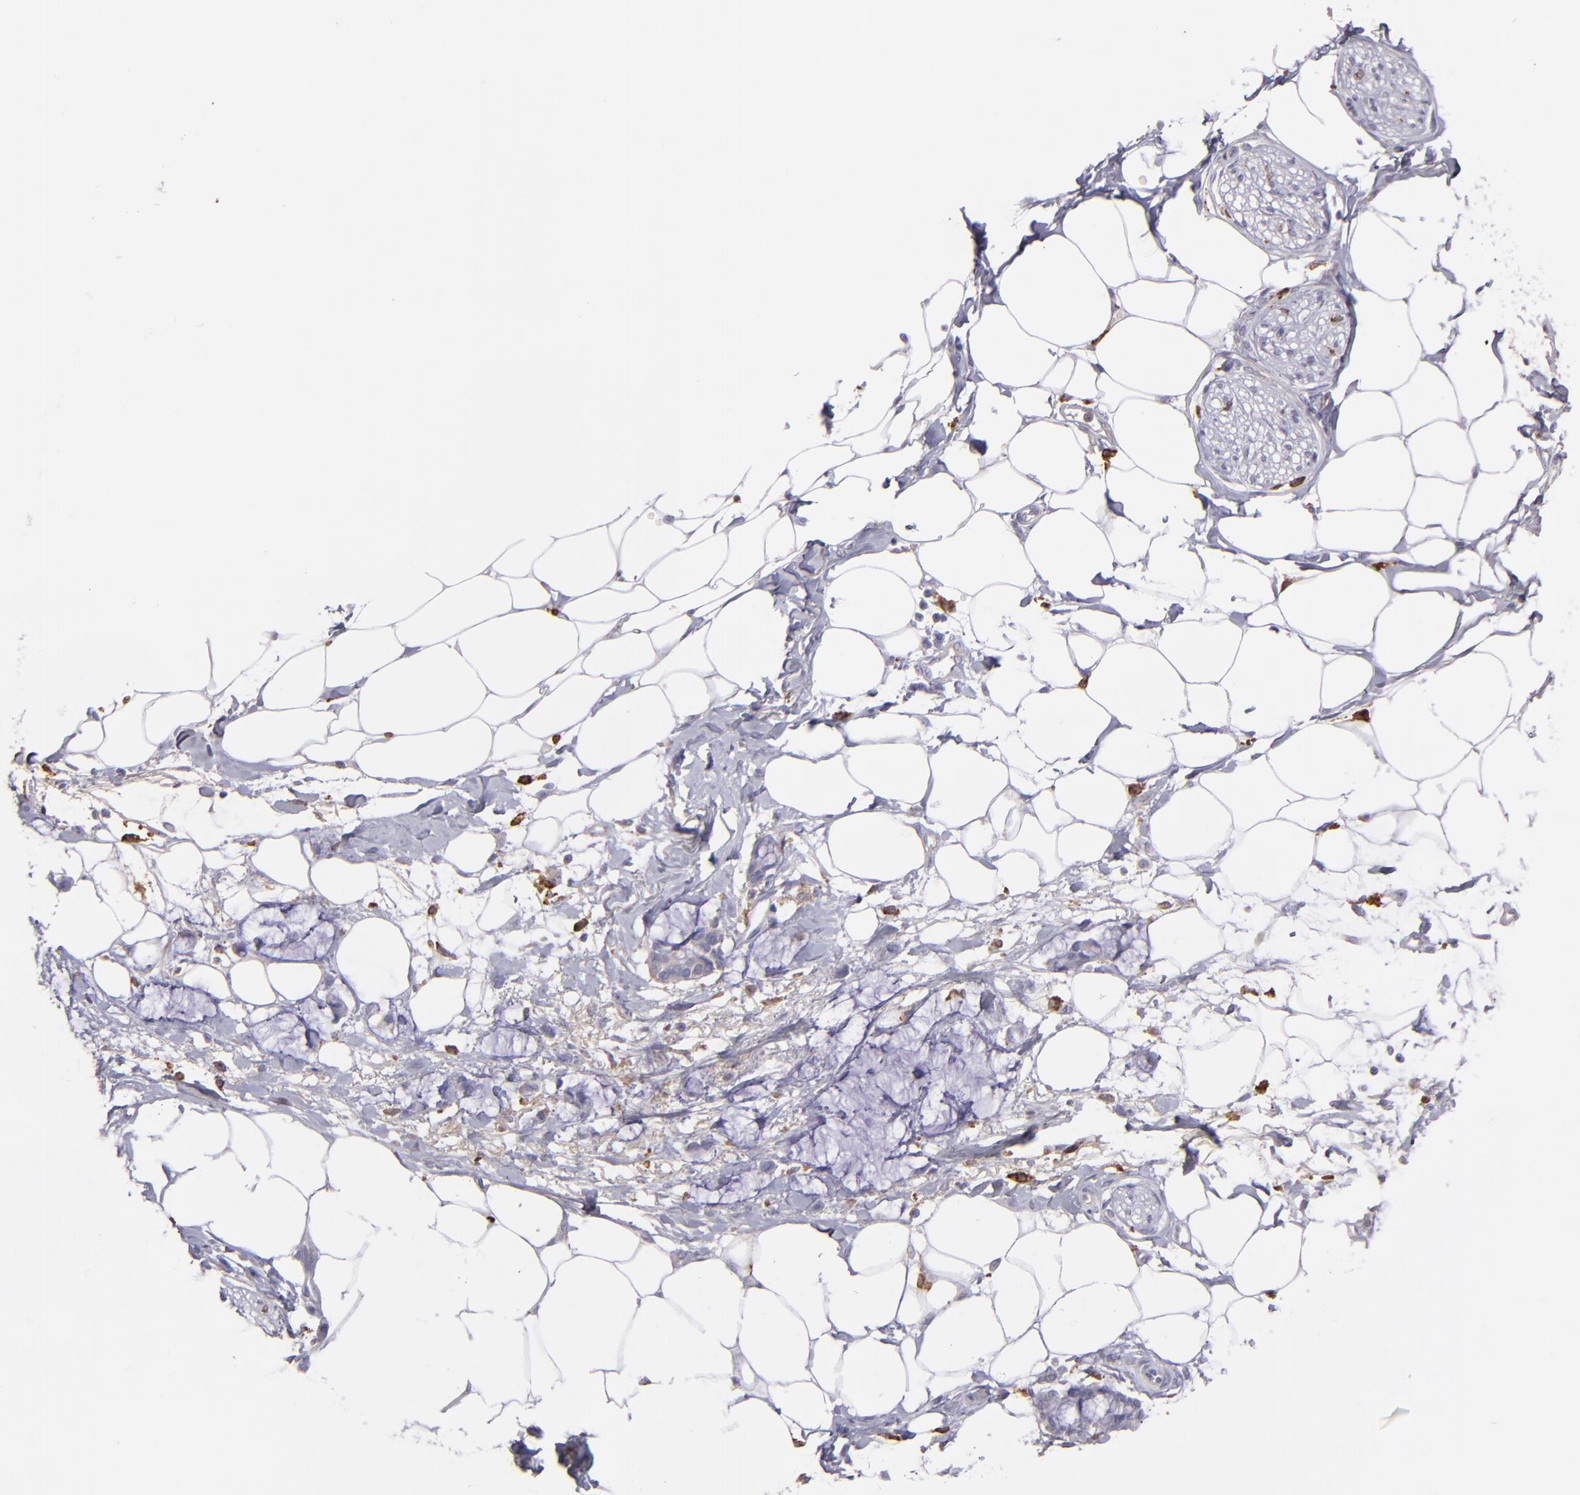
{"staining": {"intensity": "negative", "quantity": "none", "location": "none"}, "tissue": "adipose tissue", "cell_type": "Adipocytes", "image_type": "normal", "snomed": [{"axis": "morphology", "description": "Normal tissue, NOS"}, {"axis": "morphology", "description": "Adenocarcinoma, NOS"}, {"axis": "topography", "description": "Colon"}, {"axis": "topography", "description": "Peripheral nerve tissue"}], "caption": "Adipocytes are negative for protein expression in benign human adipose tissue. (DAB immunohistochemistry with hematoxylin counter stain).", "gene": "C1QA", "patient": {"sex": "male", "age": 14}}